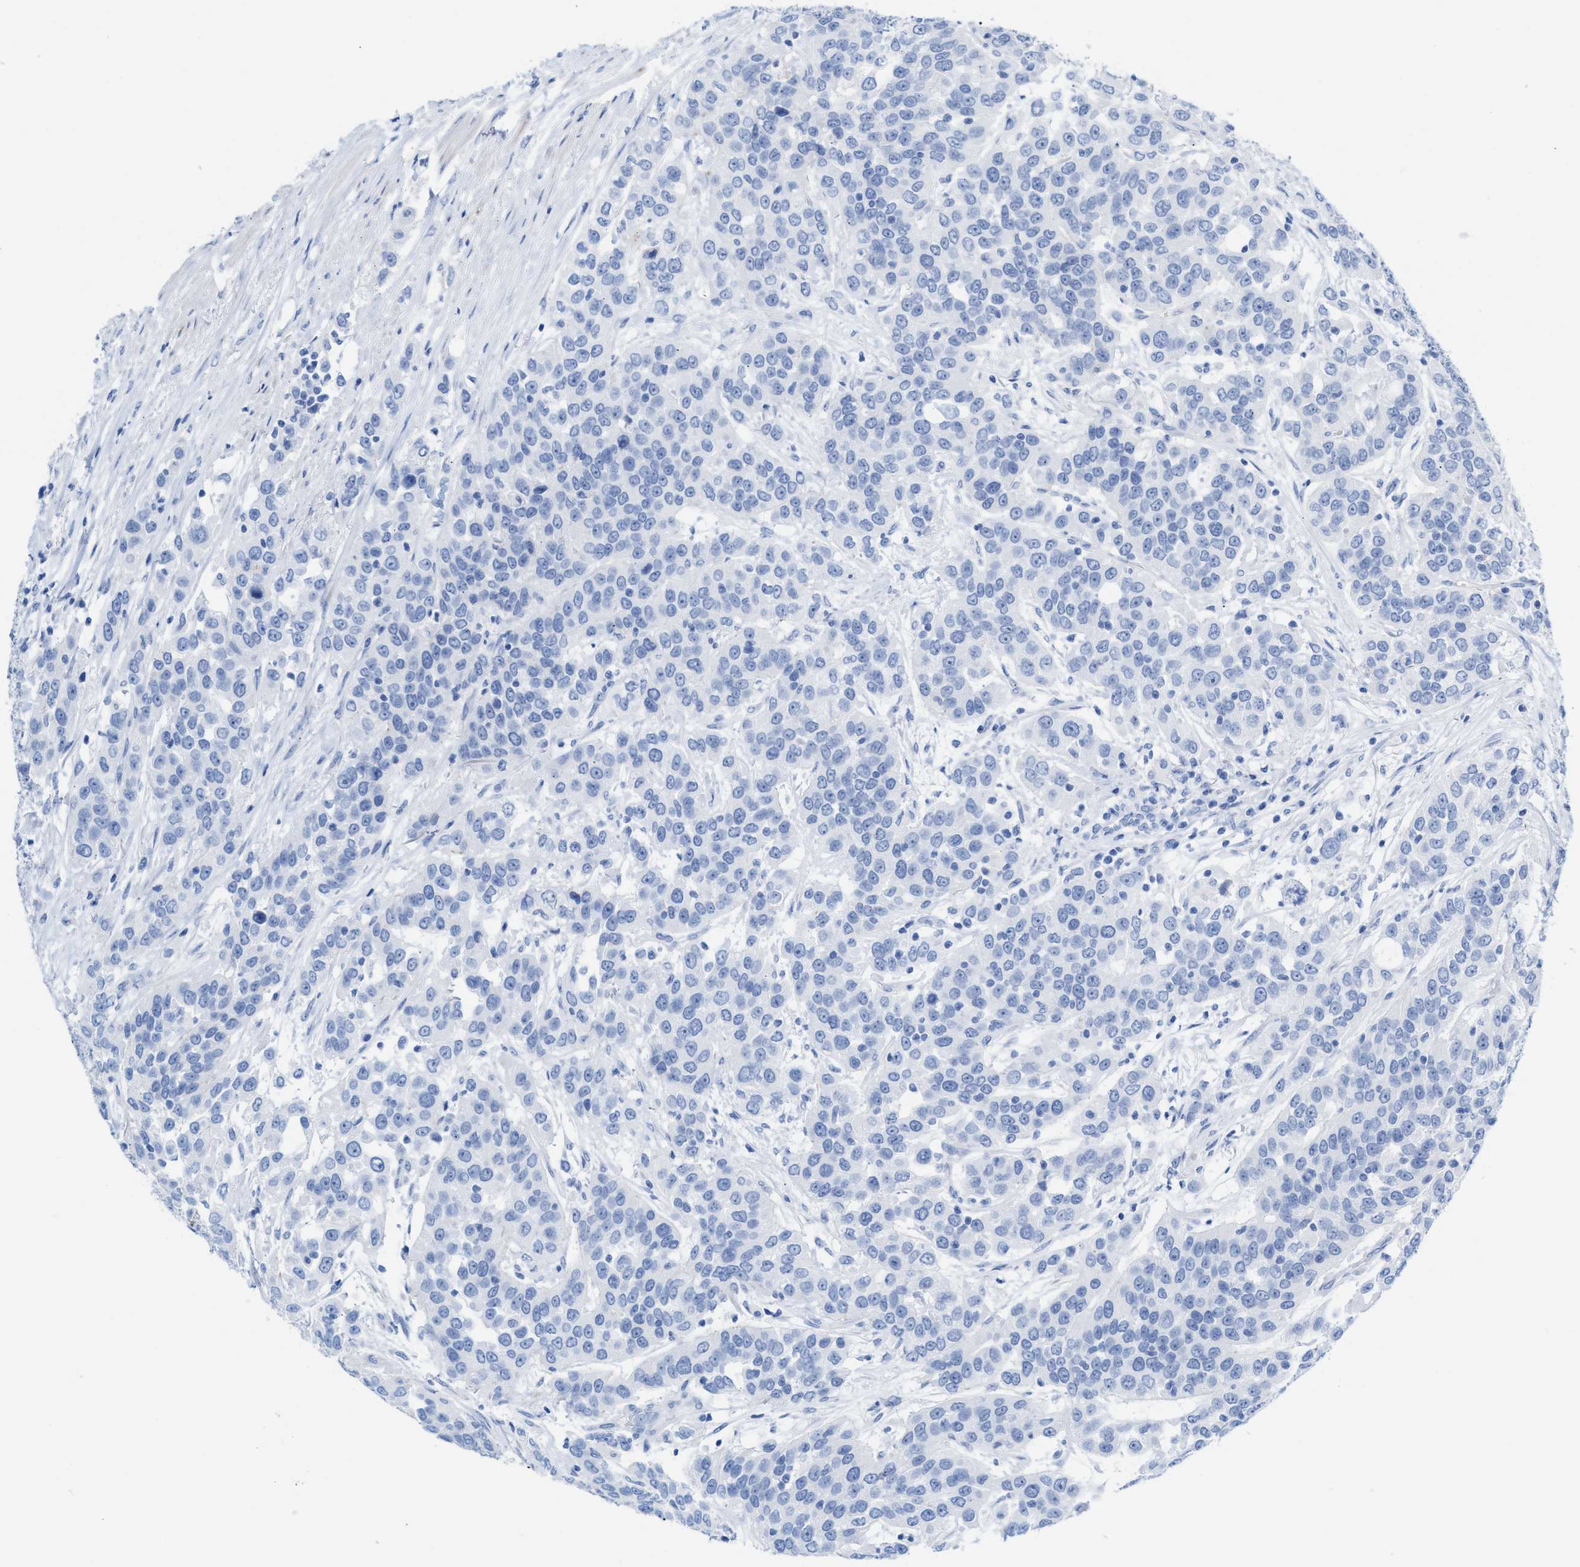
{"staining": {"intensity": "negative", "quantity": "none", "location": "none"}, "tissue": "urothelial cancer", "cell_type": "Tumor cells", "image_type": "cancer", "snomed": [{"axis": "morphology", "description": "Urothelial carcinoma, High grade"}, {"axis": "topography", "description": "Urinary bladder"}], "caption": "Tumor cells are negative for brown protein staining in urothelial cancer.", "gene": "CPA1", "patient": {"sex": "female", "age": 80}}